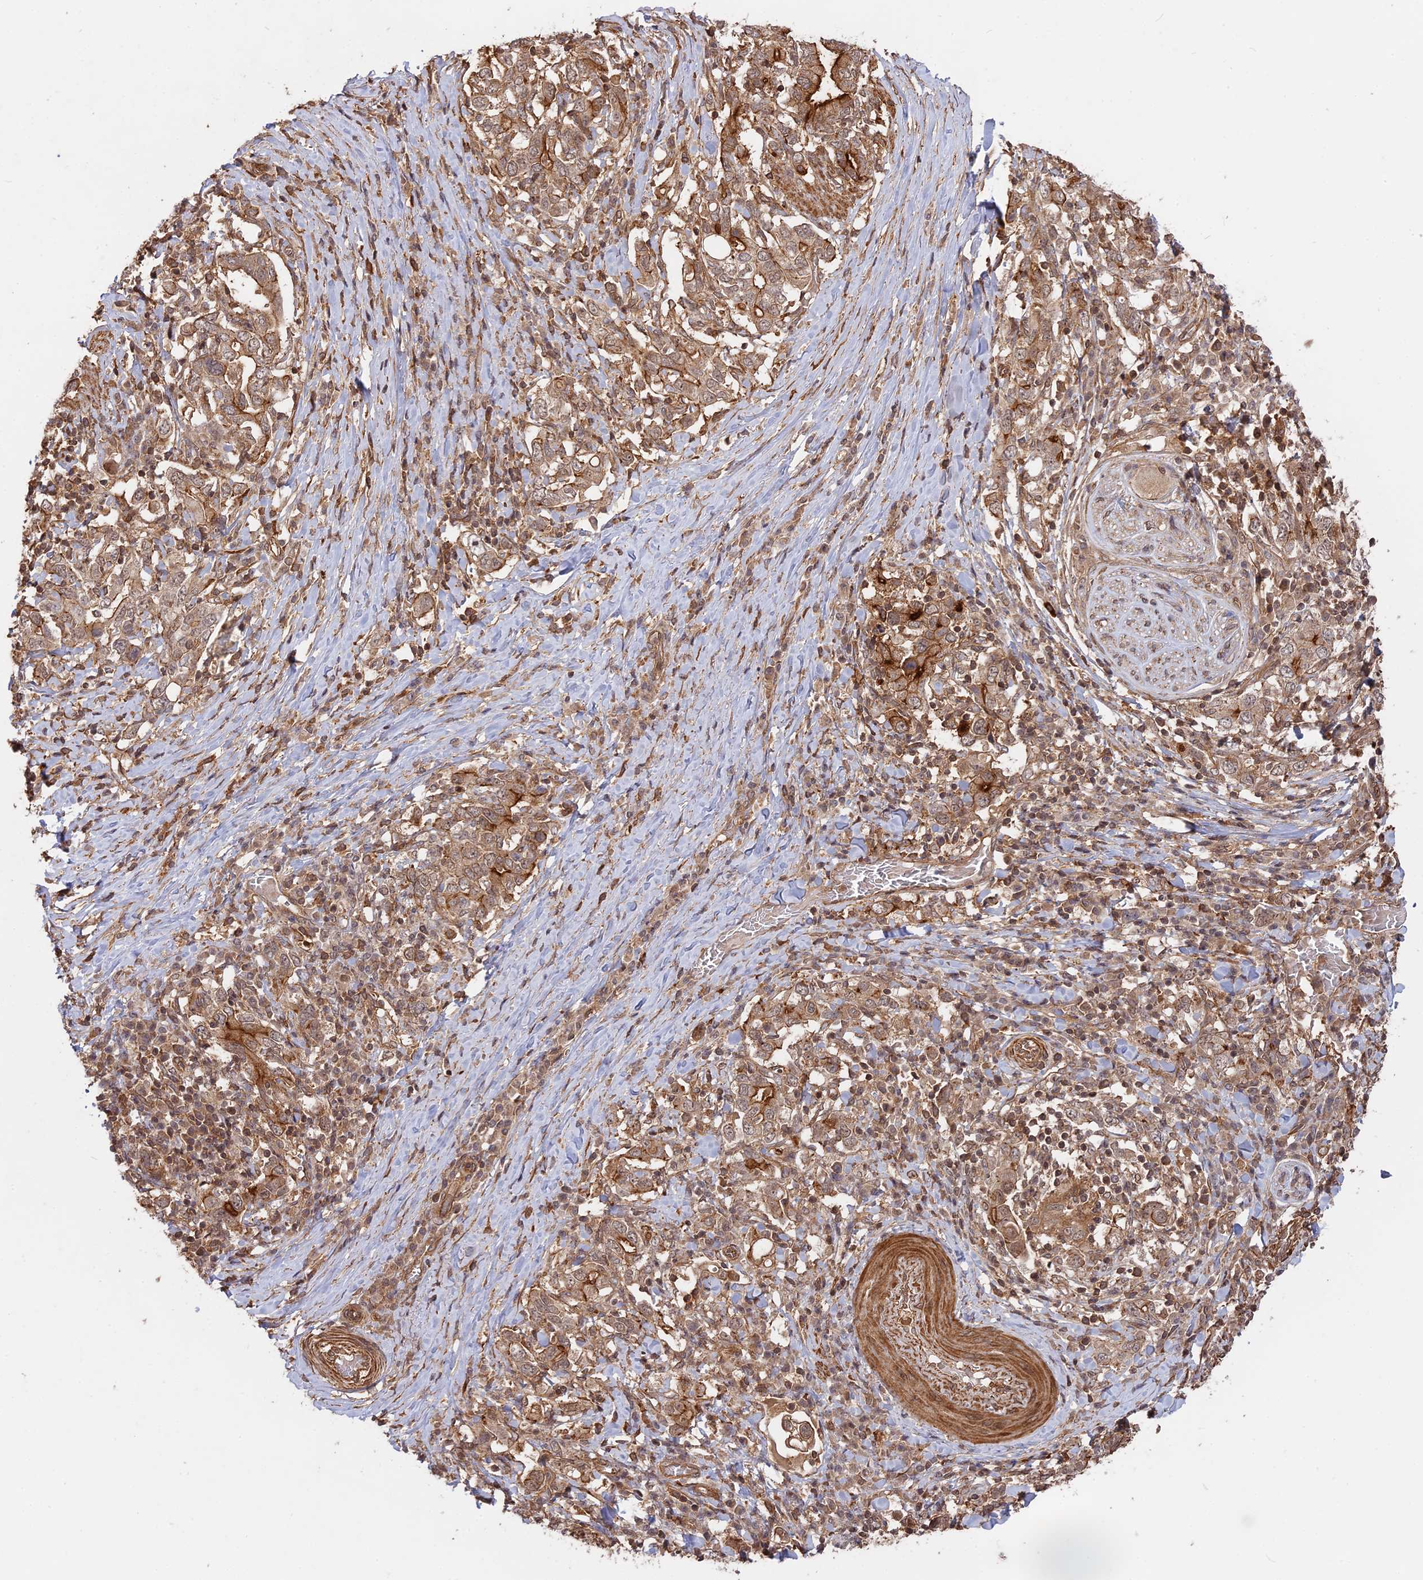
{"staining": {"intensity": "weak", "quantity": ">75%", "location": "cytoplasmic/membranous"}, "tissue": "stomach cancer", "cell_type": "Tumor cells", "image_type": "cancer", "snomed": [{"axis": "morphology", "description": "Adenocarcinoma, NOS"}, {"axis": "topography", "description": "Stomach, upper"}, {"axis": "topography", "description": "Stomach"}], "caption": "Human stomach cancer (adenocarcinoma) stained for a protein (brown) demonstrates weak cytoplasmic/membranous positive positivity in approximately >75% of tumor cells.", "gene": "CCDC174", "patient": {"sex": "male", "age": 62}}